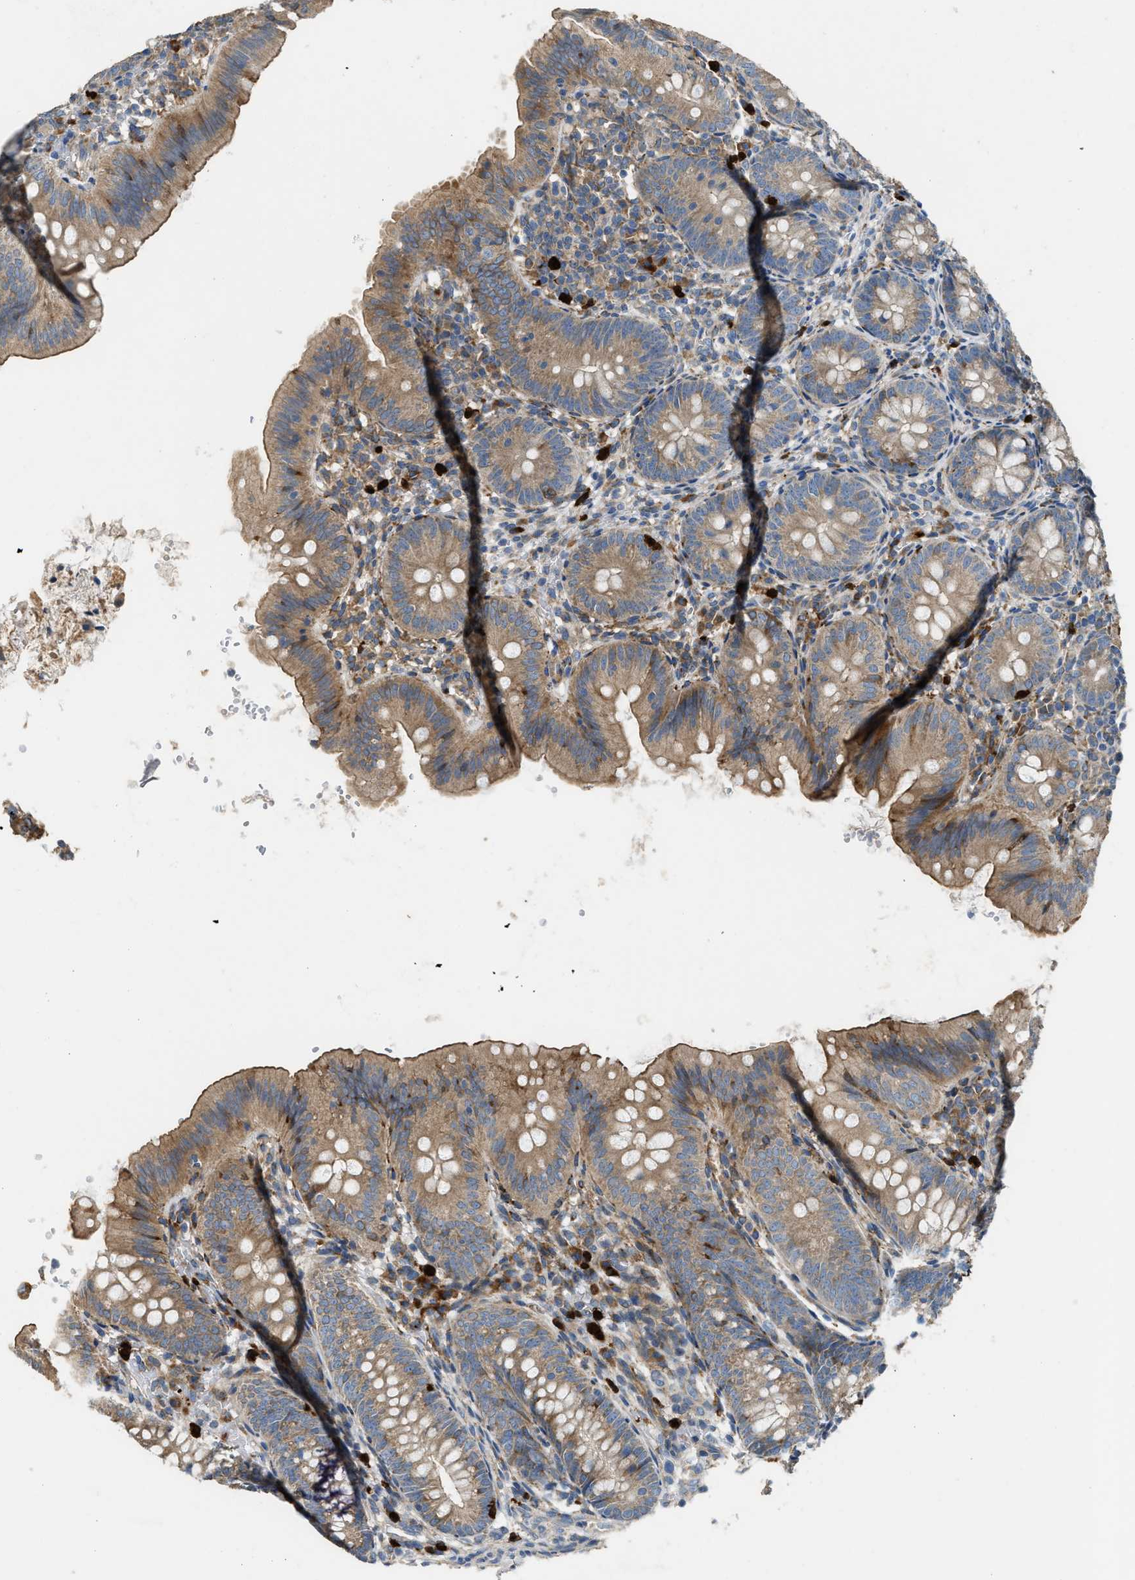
{"staining": {"intensity": "moderate", "quantity": ">75%", "location": "cytoplasmic/membranous"}, "tissue": "appendix", "cell_type": "Glandular cells", "image_type": "normal", "snomed": [{"axis": "morphology", "description": "Normal tissue, NOS"}, {"axis": "topography", "description": "Appendix"}], "caption": "There is medium levels of moderate cytoplasmic/membranous positivity in glandular cells of normal appendix, as demonstrated by immunohistochemical staining (brown color).", "gene": "TMEM68", "patient": {"sex": "male", "age": 1}}